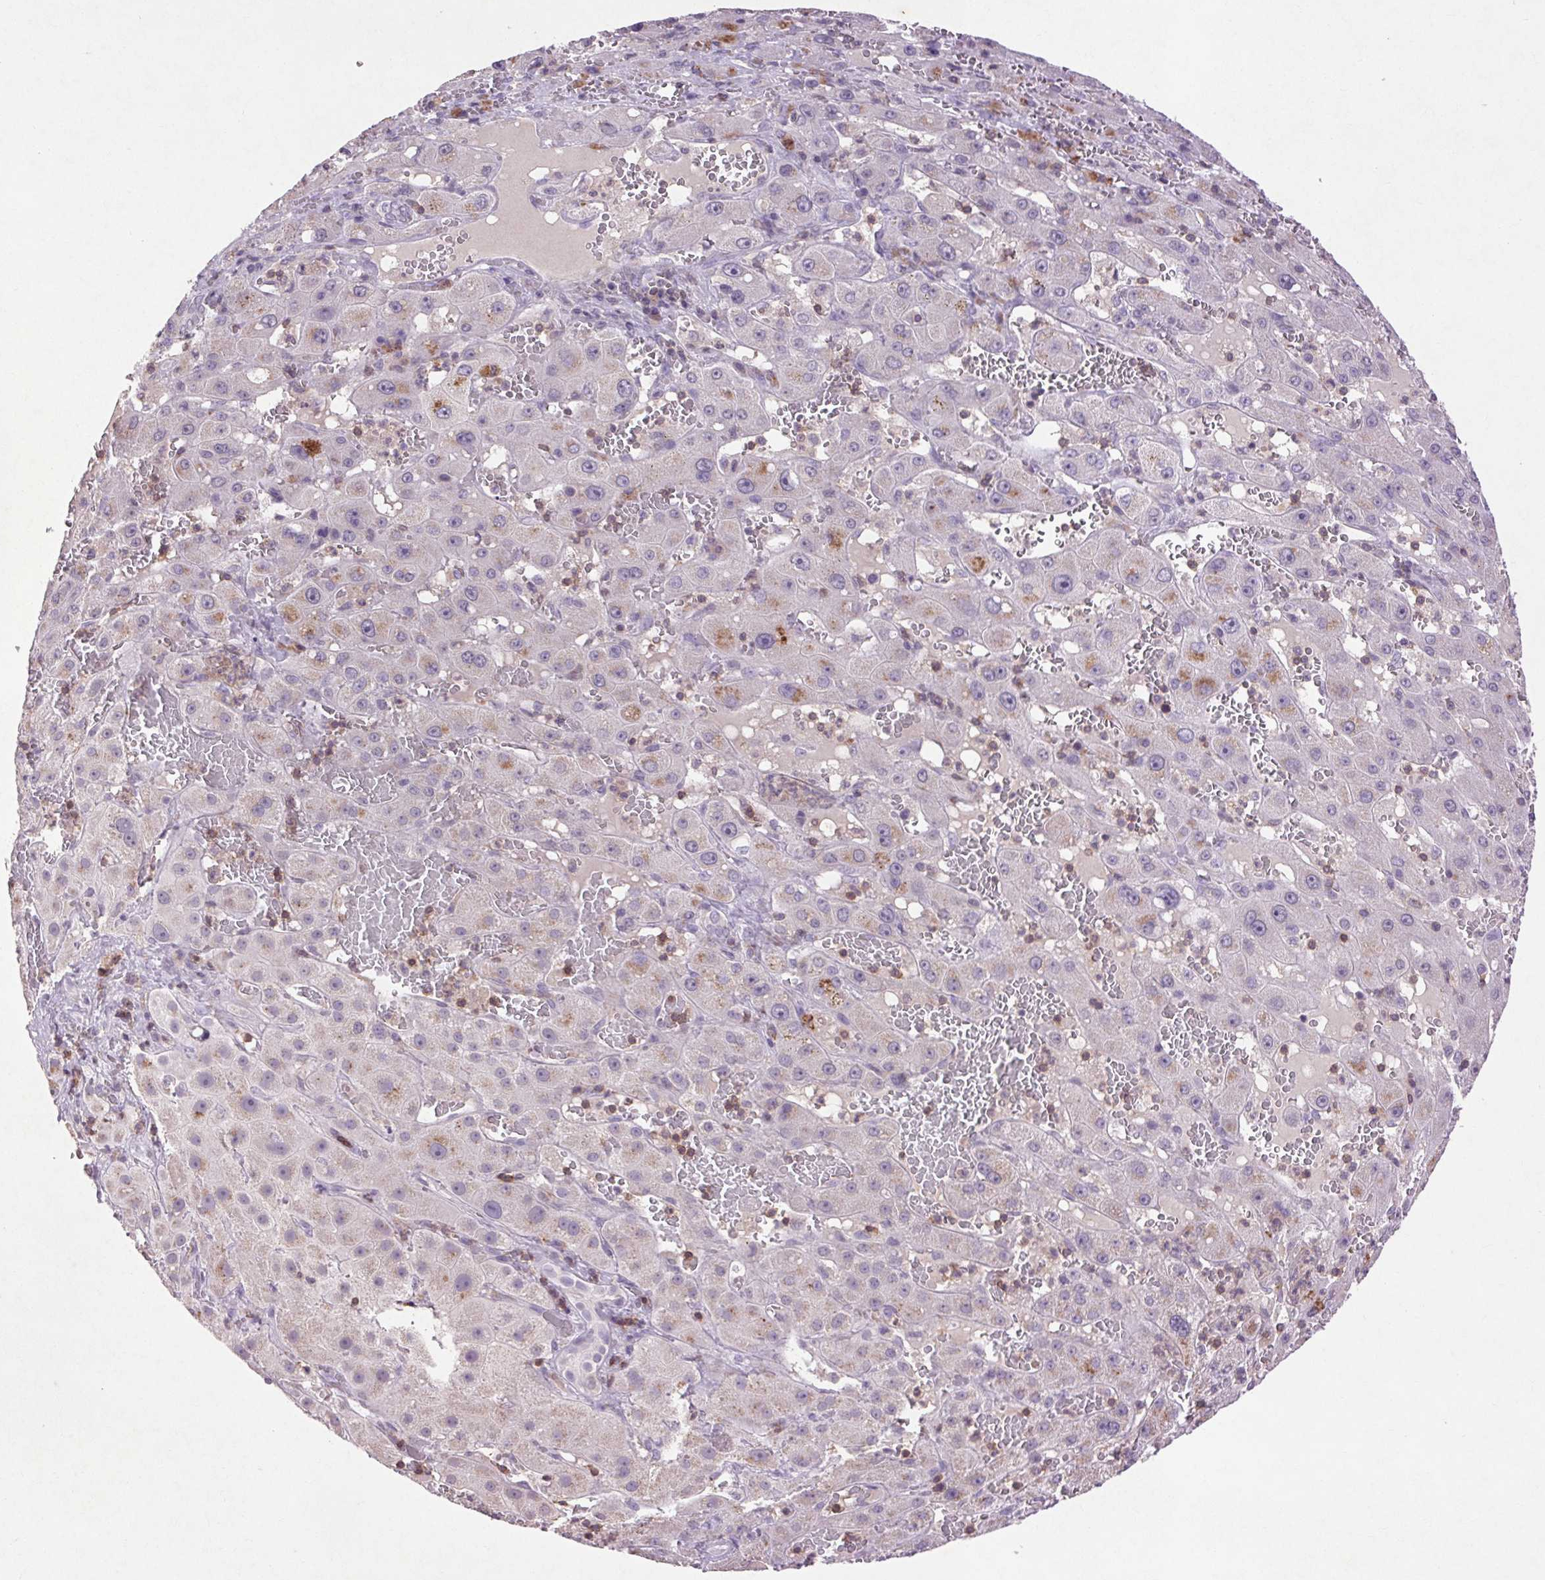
{"staining": {"intensity": "moderate", "quantity": "<25%", "location": "cytoplasmic/membranous"}, "tissue": "liver cancer", "cell_type": "Tumor cells", "image_type": "cancer", "snomed": [{"axis": "morphology", "description": "Carcinoma, Hepatocellular, NOS"}, {"axis": "topography", "description": "Liver"}], "caption": "A brown stain labels moderate cytoplasmic/membranous expression of a protein in liver cancer (hepatocellular carcinoma) tumor cells. (Stains: DAB (3,3'-diaminobenzidine) in brown, nuclei in blue, Microscopy: brightfield microscopy at high magnification).", "gene": "FNDC7", "patient": {"sex": "female", "age": 73}}